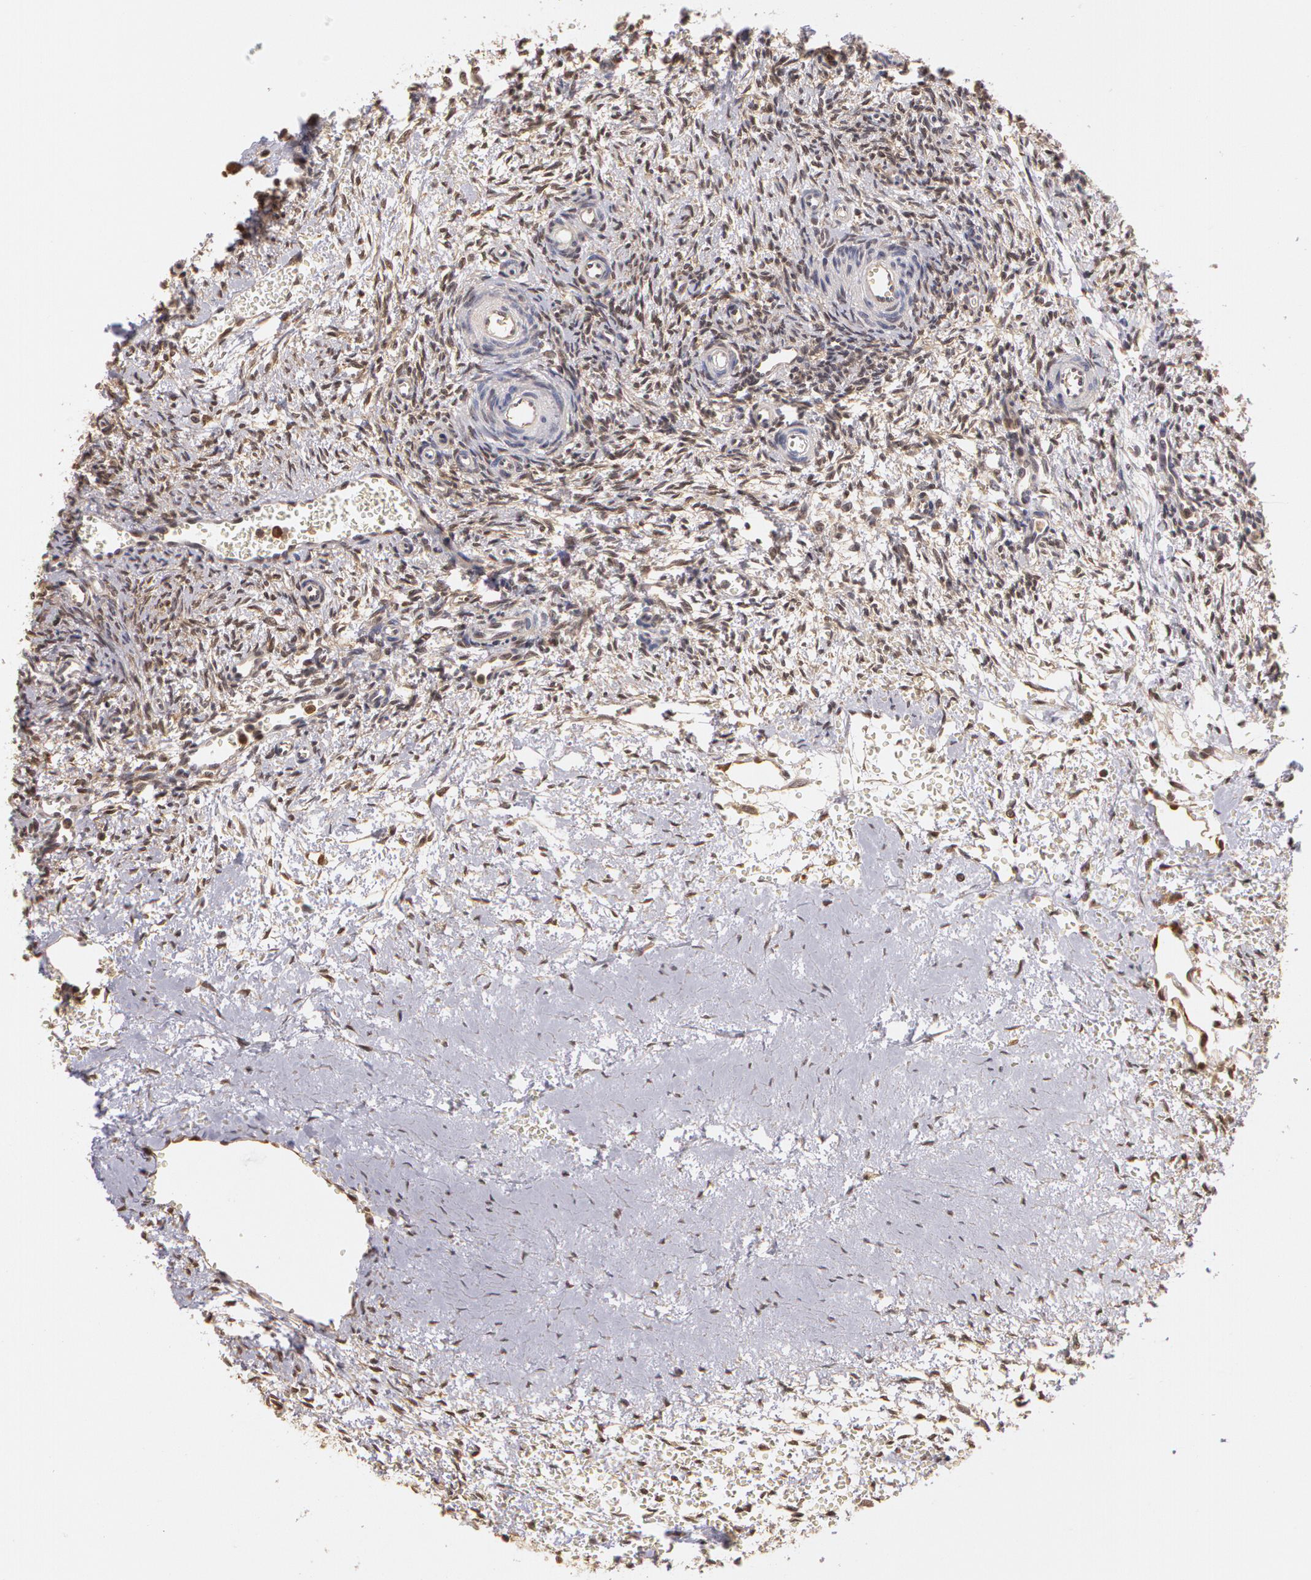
{"staining": {"intensity": "weak", "quantity": ">75%", "location": "cytoplasmic/membranous"}, "tissue": "ovary", "cell_type": "Follicle cells", "image_type": "normal", "snomed": [{"axis": "morphology", "description": "Normal tissue, NOS"}, {"axis": "topography", "description": "Ovary"}], "caption": "DAB (3,3'-diaminobenzidine) immunohistochemical staining of normal human ovary reveals weak cytoplasmic/membranous protein positivity in about >75% of follicle cells. (Brightfield microscopy of DAB IHC at high magnification).", "gene": "AHSA1", "patient": {"sex": "female", "age": 39}}